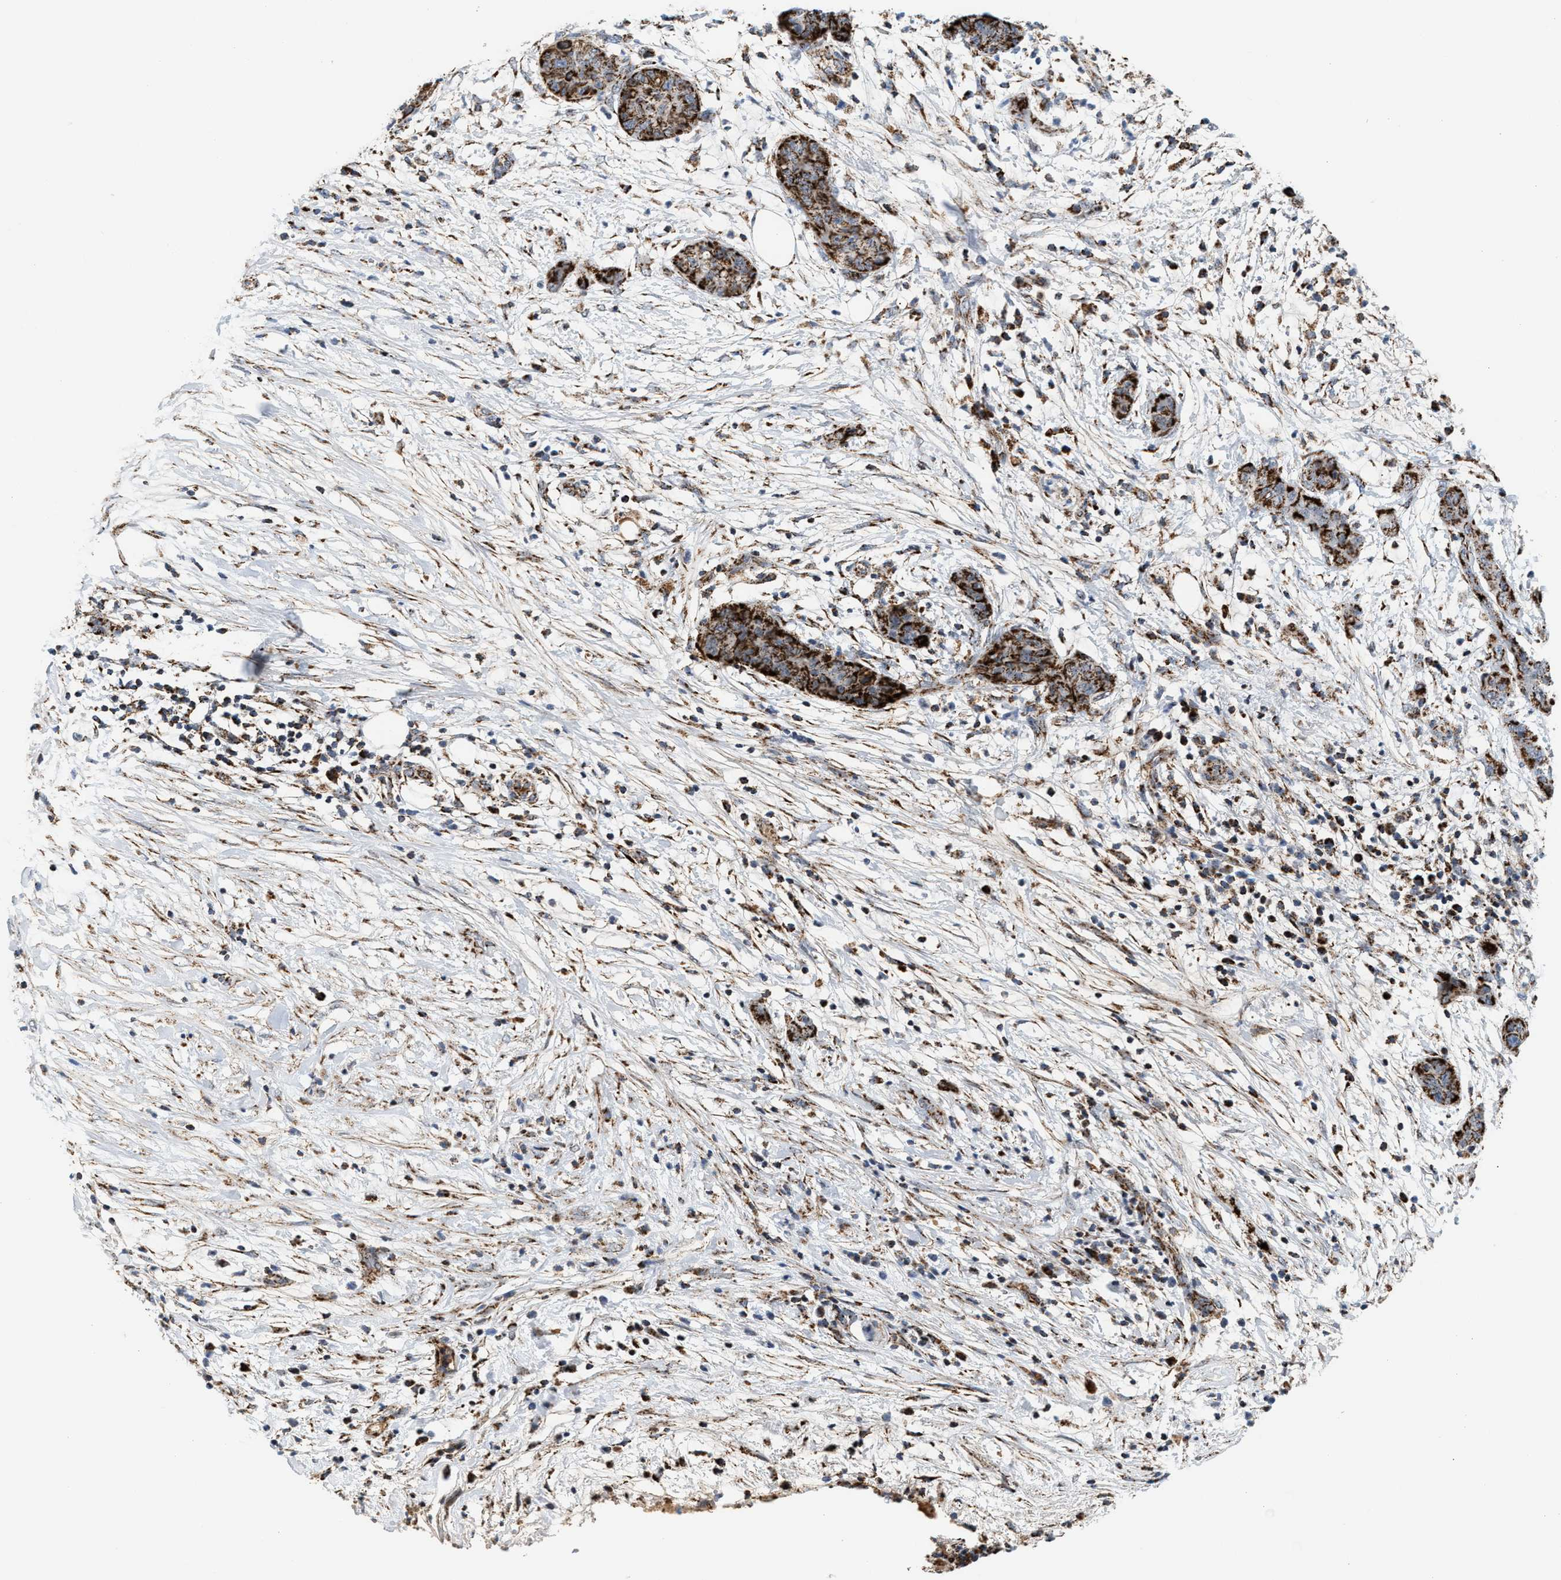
{"staining": {"intensity": "strong", "quantity": ">75%", "location": "cytoplasmic/membranous"}, "tissue": "pancreatic cancer", "cell_type": "Tumor cells", "image_type": "cancer", "snomed": [{"axis": "morphology", "description": "Adenocarcinoma, NOS"}, {"axis": "topography", "description": "Pancreas"}], "caption": "The image reveals a brown stain indicating the presence of a protein in the cytoplasmic/membranous of tumor cells in pancreatic cancer (adenocarcinoma). (IHC, brightfield microscopy, high magnification).", "gene": "PMPCA", "patient": {"sex": "female", "age": 78}}